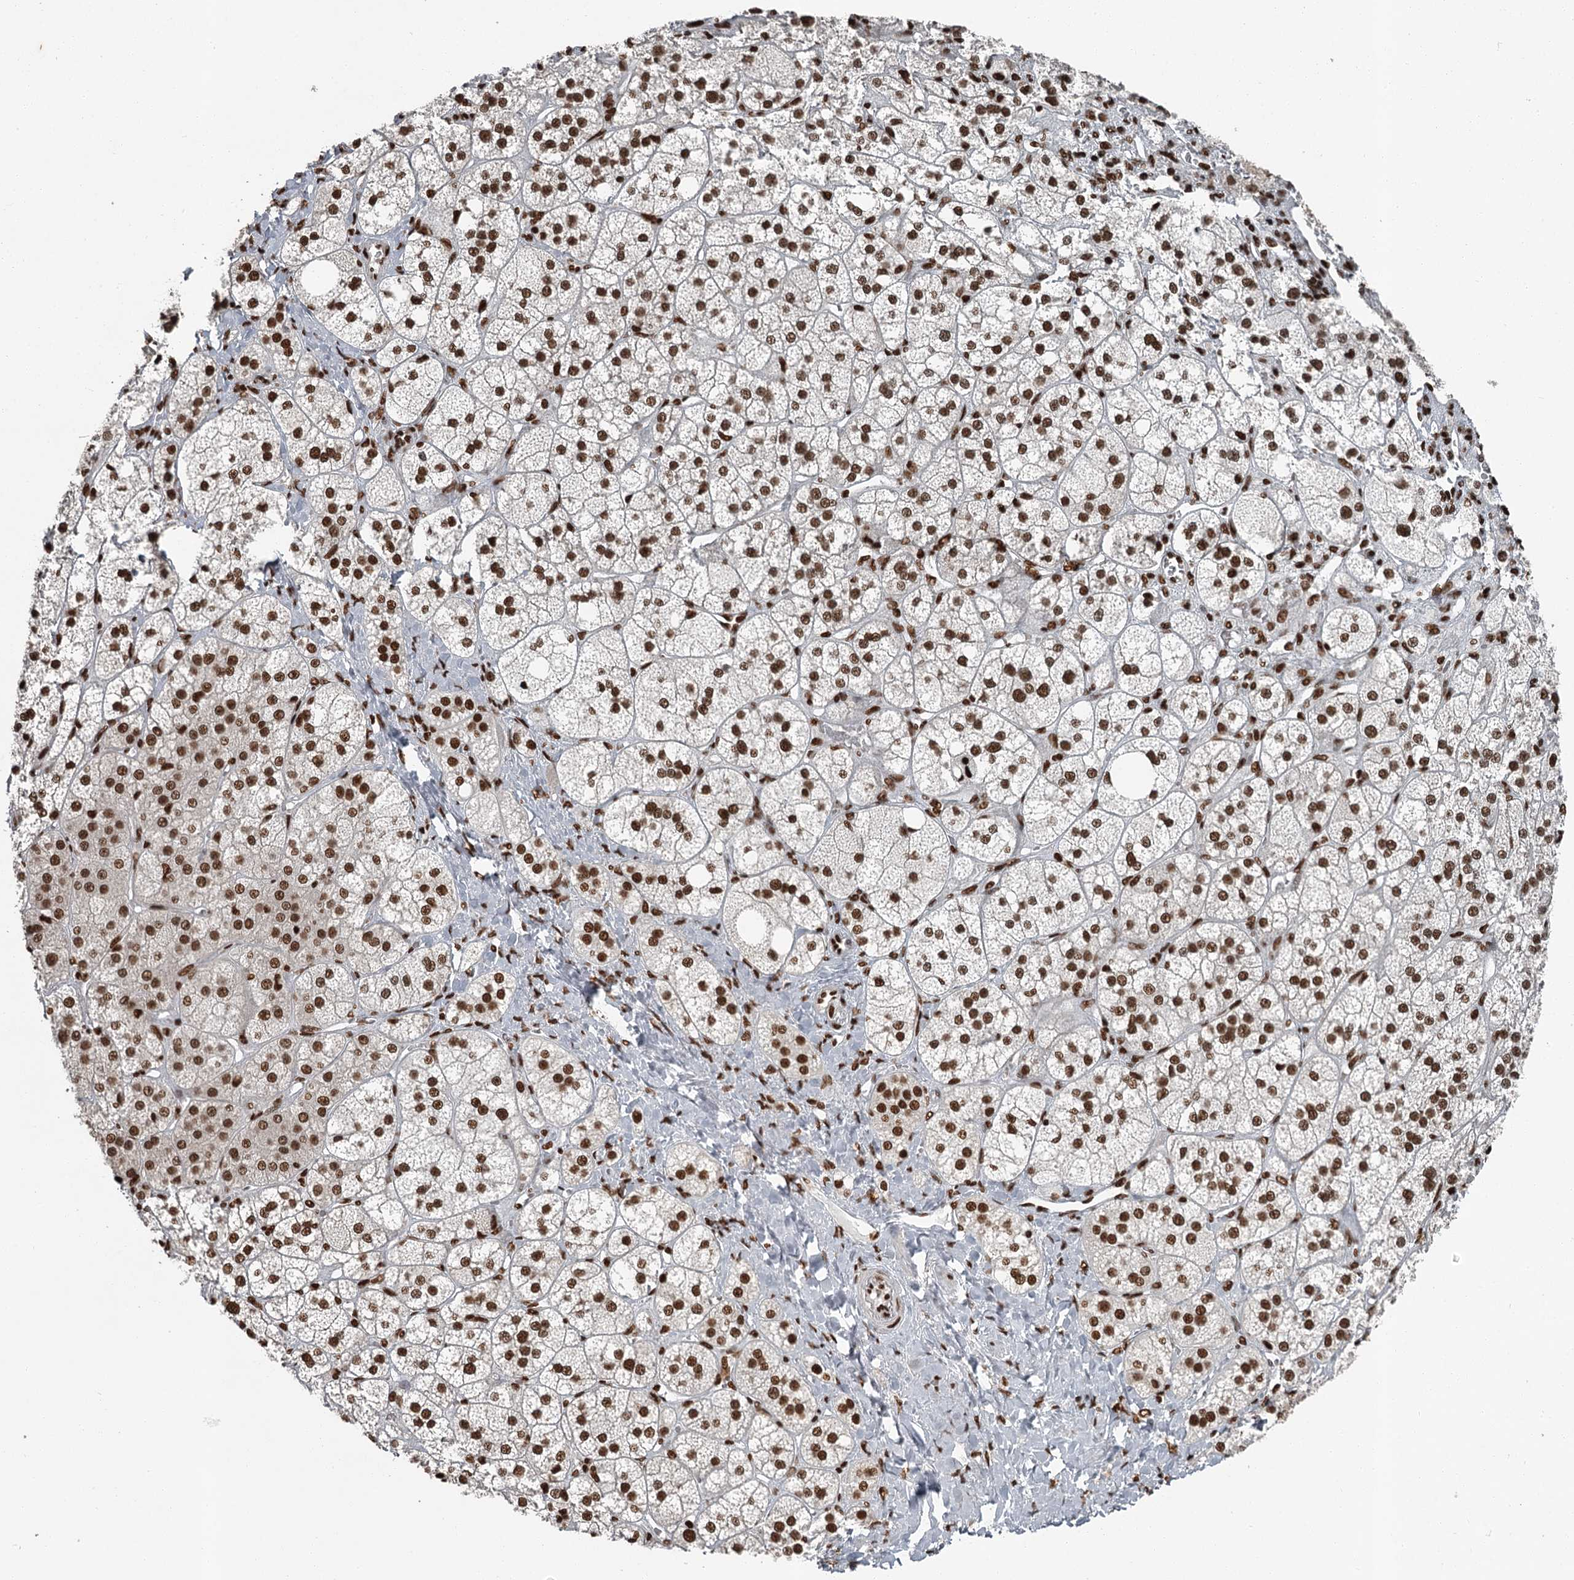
{"staining": {"intensity": "strong", "quantity": ">75%", "location": "nuclear"}, "tissue": "adrenal gland", "cell_type": "Glandular cells", "image_type": "normal", "snomed": [{"axis": "morphology", "description": "Normal tissue, NOS"}, {"axis": "topography", "description": "Adrenal gland"}], "caption": "Normal adrenal gland exhibits strong nuclear staining in approximately >75% of glandular cells, visualized by immunohistochemistry.", "gene": "RBBP7", "patient": {"sex": "male", "age": 61}}